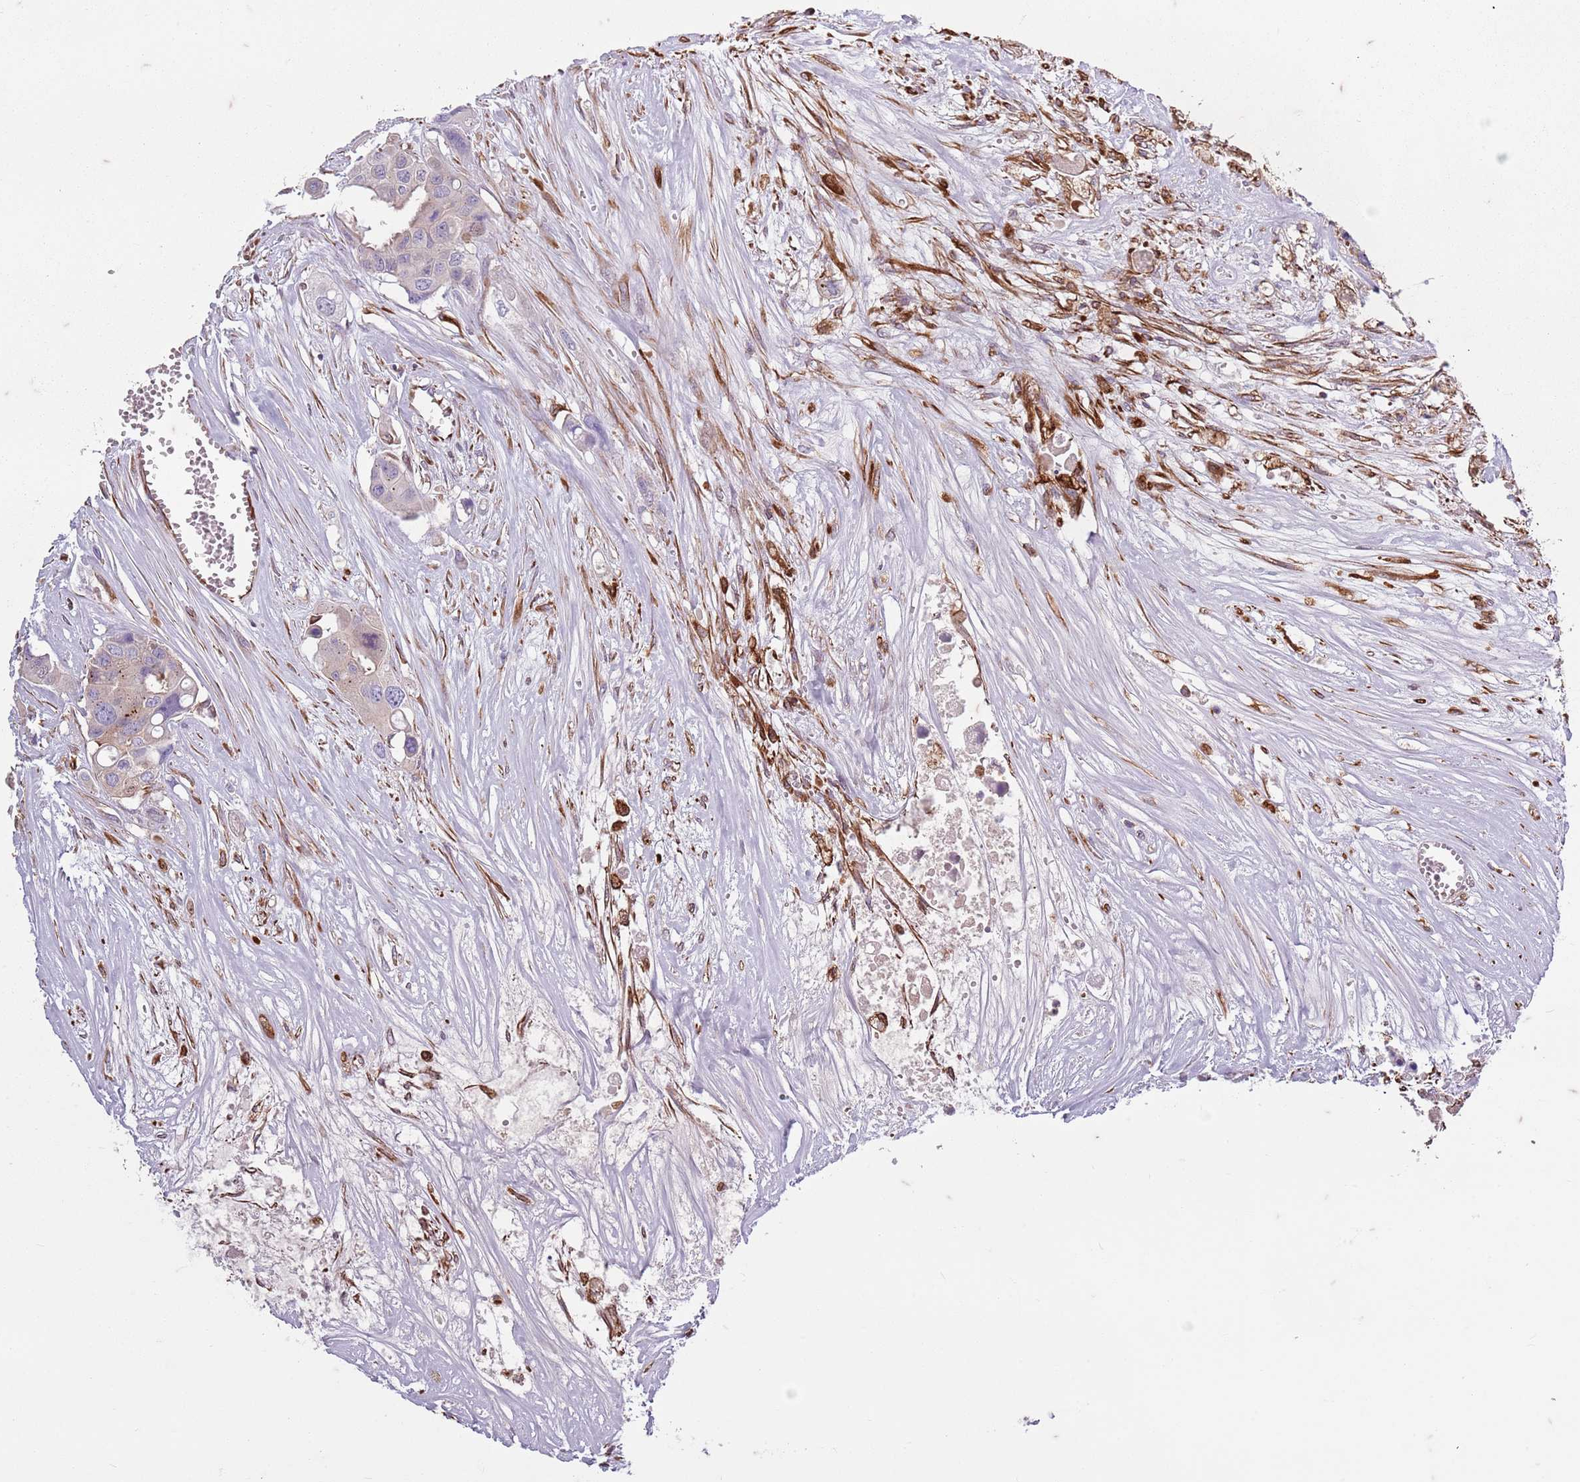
{"staining": {"intensity": "negative", "quantity": "none", "location": "none"}, "tissue": "colorectal cancer", "cell_type": "Tumor cells", "image_type": "cancer", "snomed": [{"axis": "morphology", "description": "Adenocarcinoma, NOS"}, {"axis": "topography", "description": "Colon"}], "caption": "This is a image of IHC staining of colorectal cancer (adenocarcinoma), which shows no positivity in tumor cells.", "gene": "TAS2R38", "patient": {"sex": "male", "age": 77}}